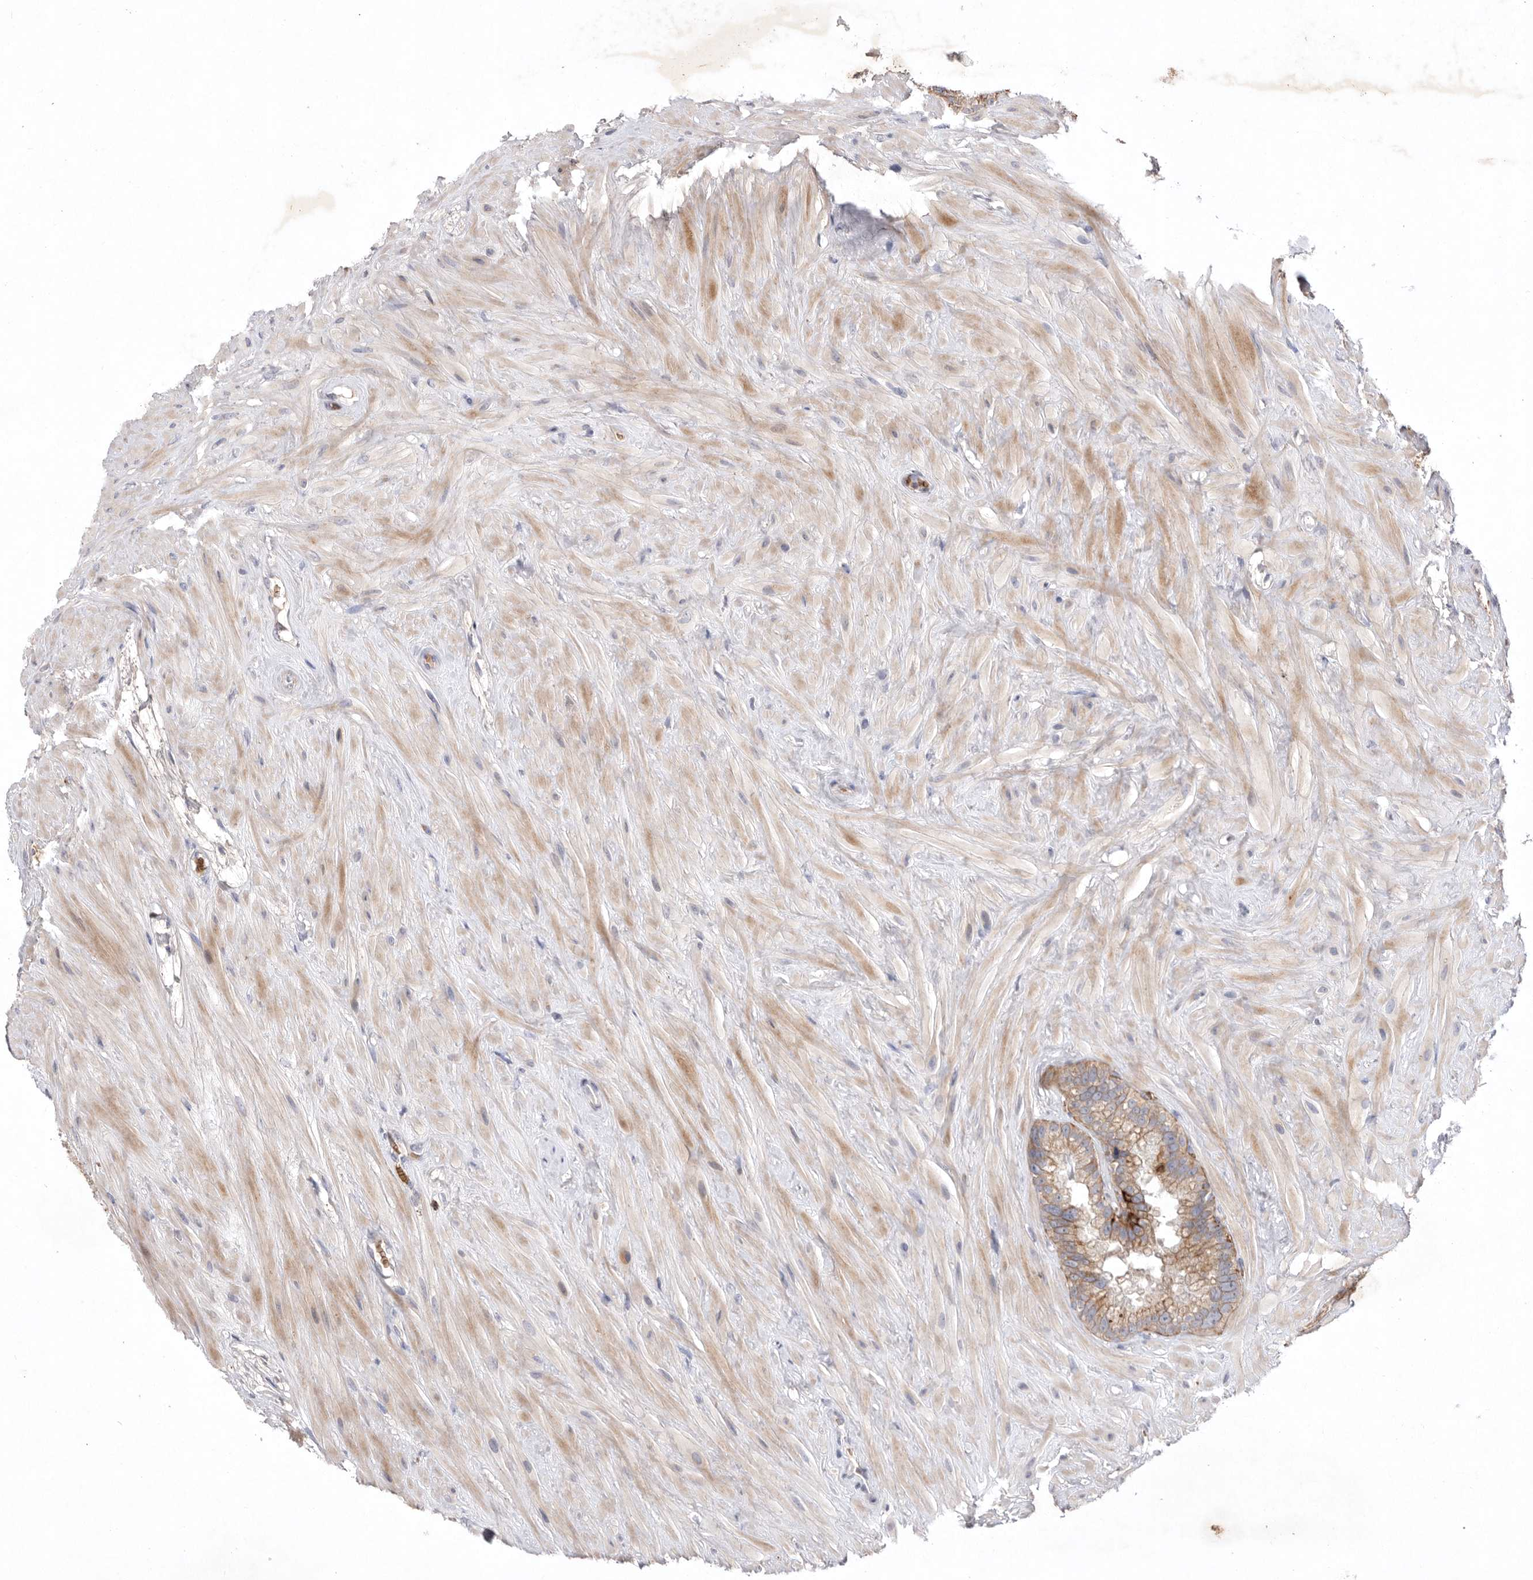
{"staining": {"intensity": "moderate", "quantity": ">75%", "location": "cytoplasmic/membranous"}, "tissue": "seminal vesicle", "cell_type": "Glandular cells", "image_type": "normal", "snomed": [{"axis": "morphology", "description": "Normal tissue, NOS"}, {"axis": "topography", "description": "Seminal veicle"}], "caption": "Immunohistochemical staining of unremarkable seminal vesicle displays medium levels of moderate cytoplasmic/membranous positivity in about >75% of glandular cells.", "gene": "TNFSF14", "patient": {"sex": "male", "age": 80}}